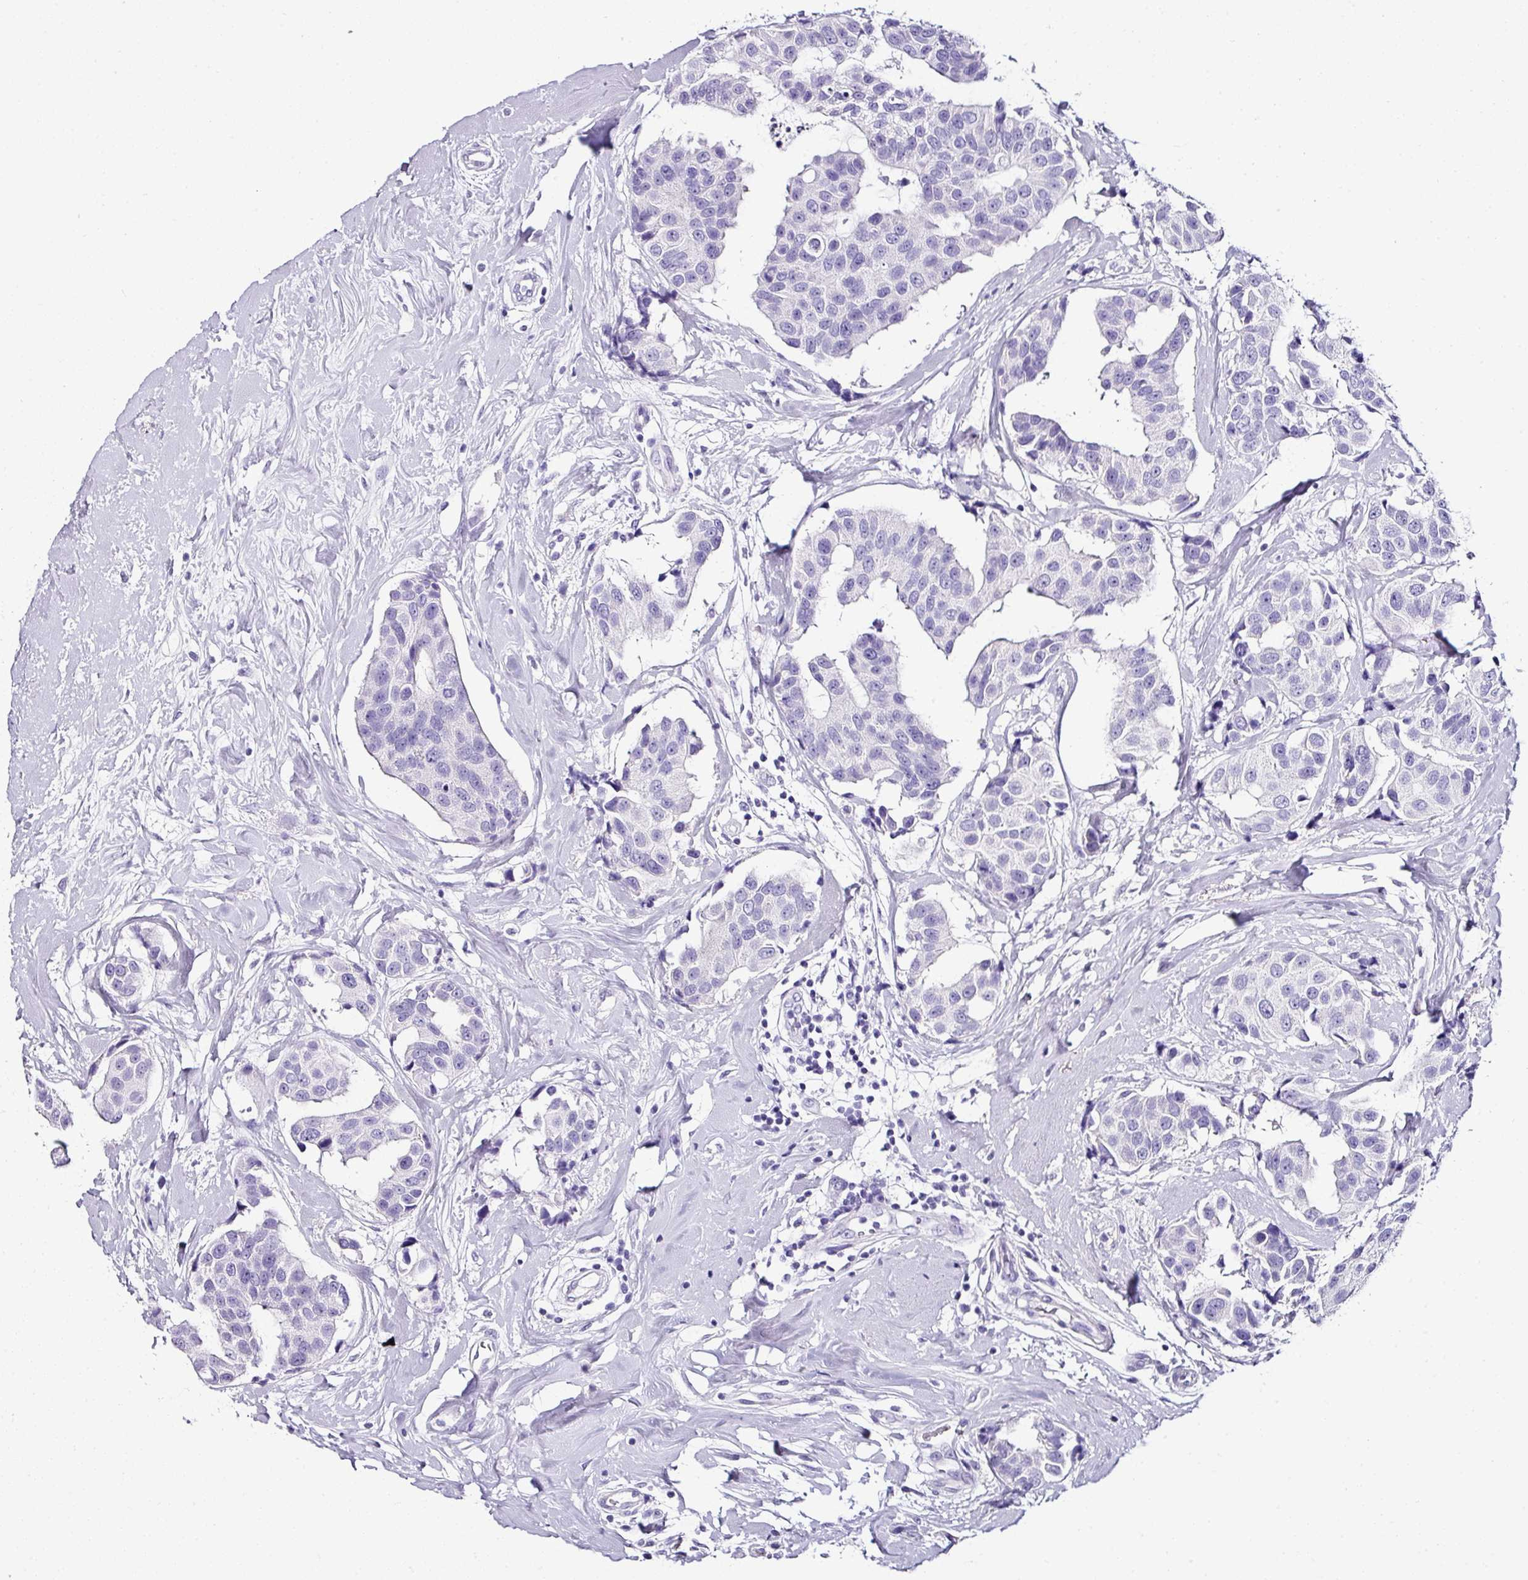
{"staining": {"intensity": "negative", "quantity": "none", "location": "none"}, "tissue": "breast cancer", "cell_type": "Tumor cells", "image_type": "cancer", "snomed": [{"axis": "morphology", "description": "Normal tissue, NOS"}, {"axis": "morphology", "description": "Duct carcinoma"}, {"axis": "topography", "description": "Breast"}], "caption": "Tumor cells show no significant protein expression in breast cancer (invasive ductal carcinoma).", "gene": "NAPSA", "patient": {"sex": "female", "age": 39}}